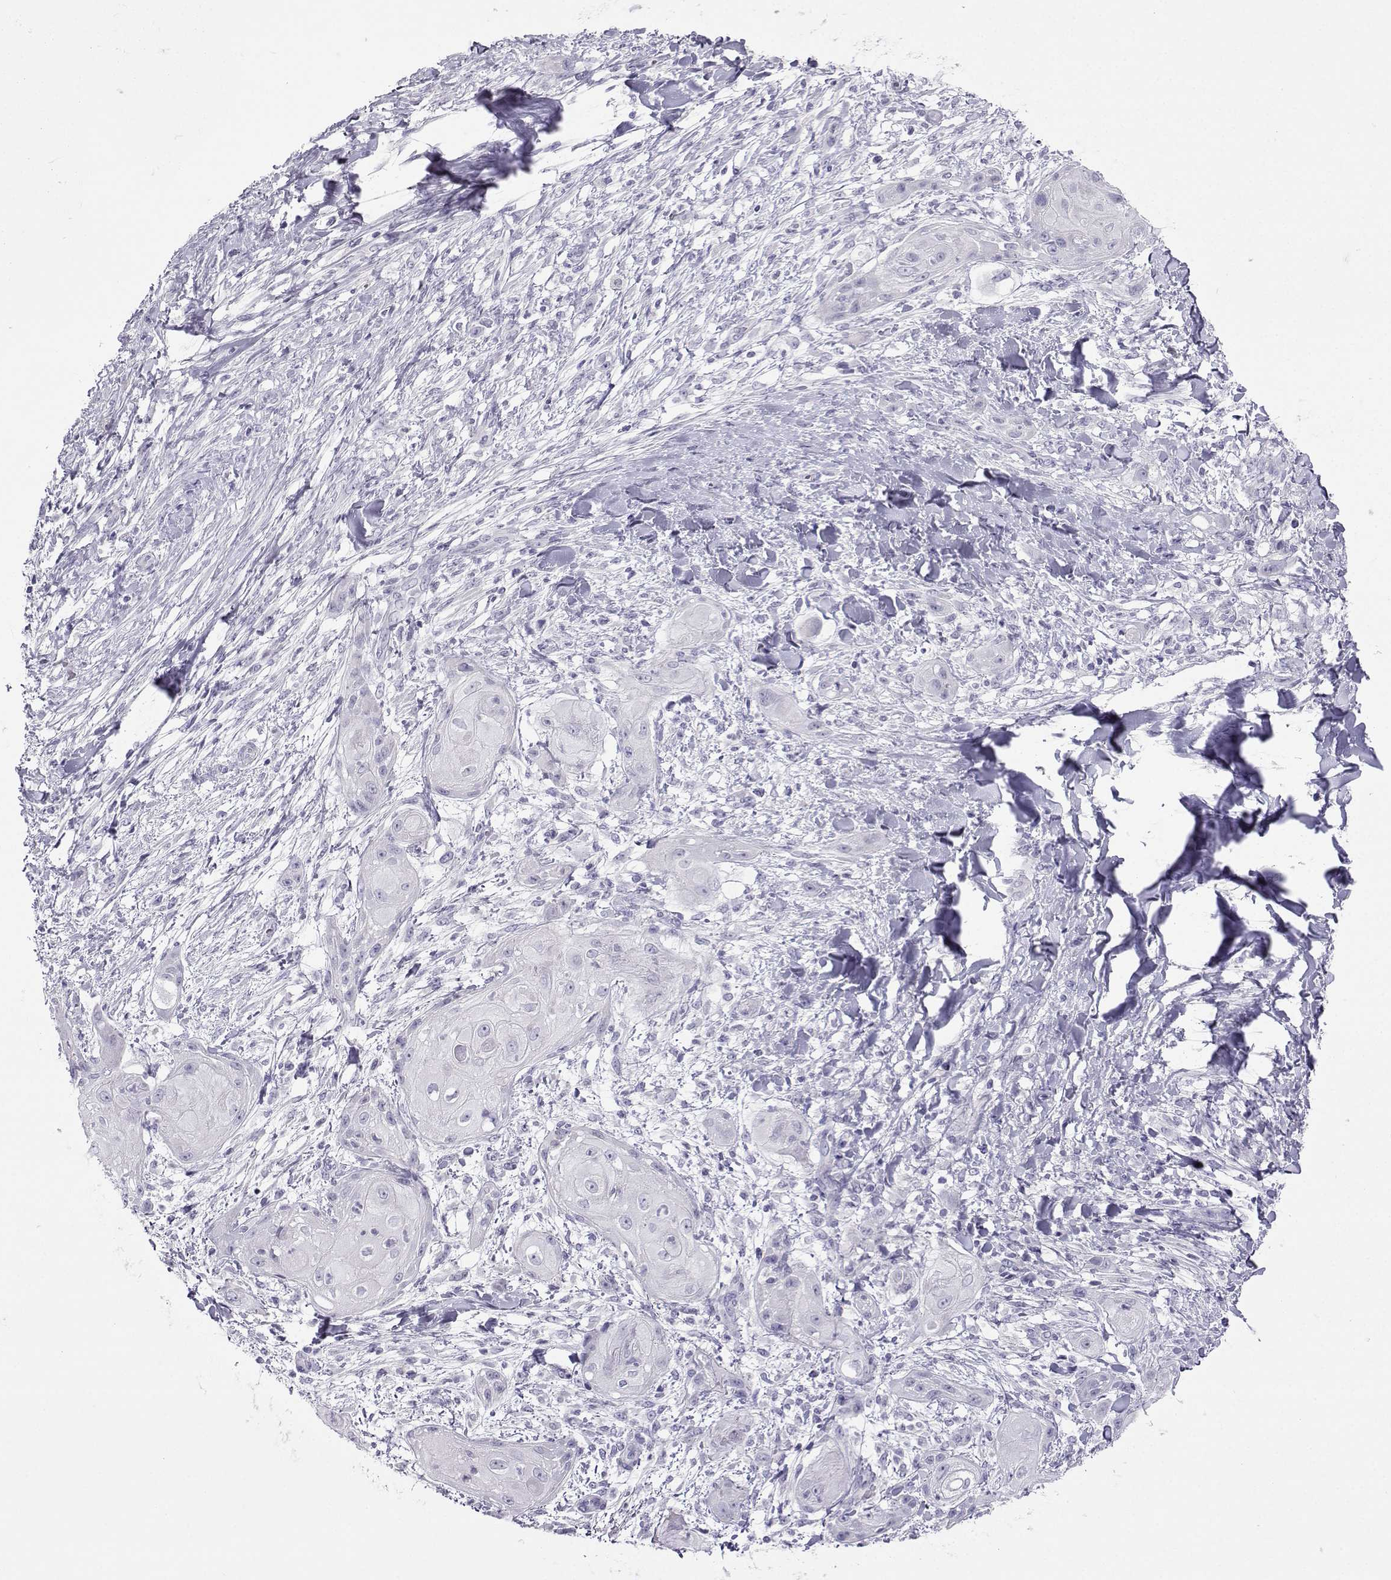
{"staining": {"intensity": "negative", "quantity": "none", "location": "none"}, "tissue": "skin cancer", "cell_type": "Tumor cells", "image_type": "cancer", "snomed": [{"axis": "morphology", "description": "Squamous cell carcinoma, NOS"}, {"axis": "topography", "description": "Skin"}], "caption": "IHC photomicrograph of neoplastic tissue: skin squamous cell carcinoma stained with DAB demonstrates no significant protein expression in tumor cells.", "gene": "FBXO24", "patient": {"sex": "male", "age": 62}}